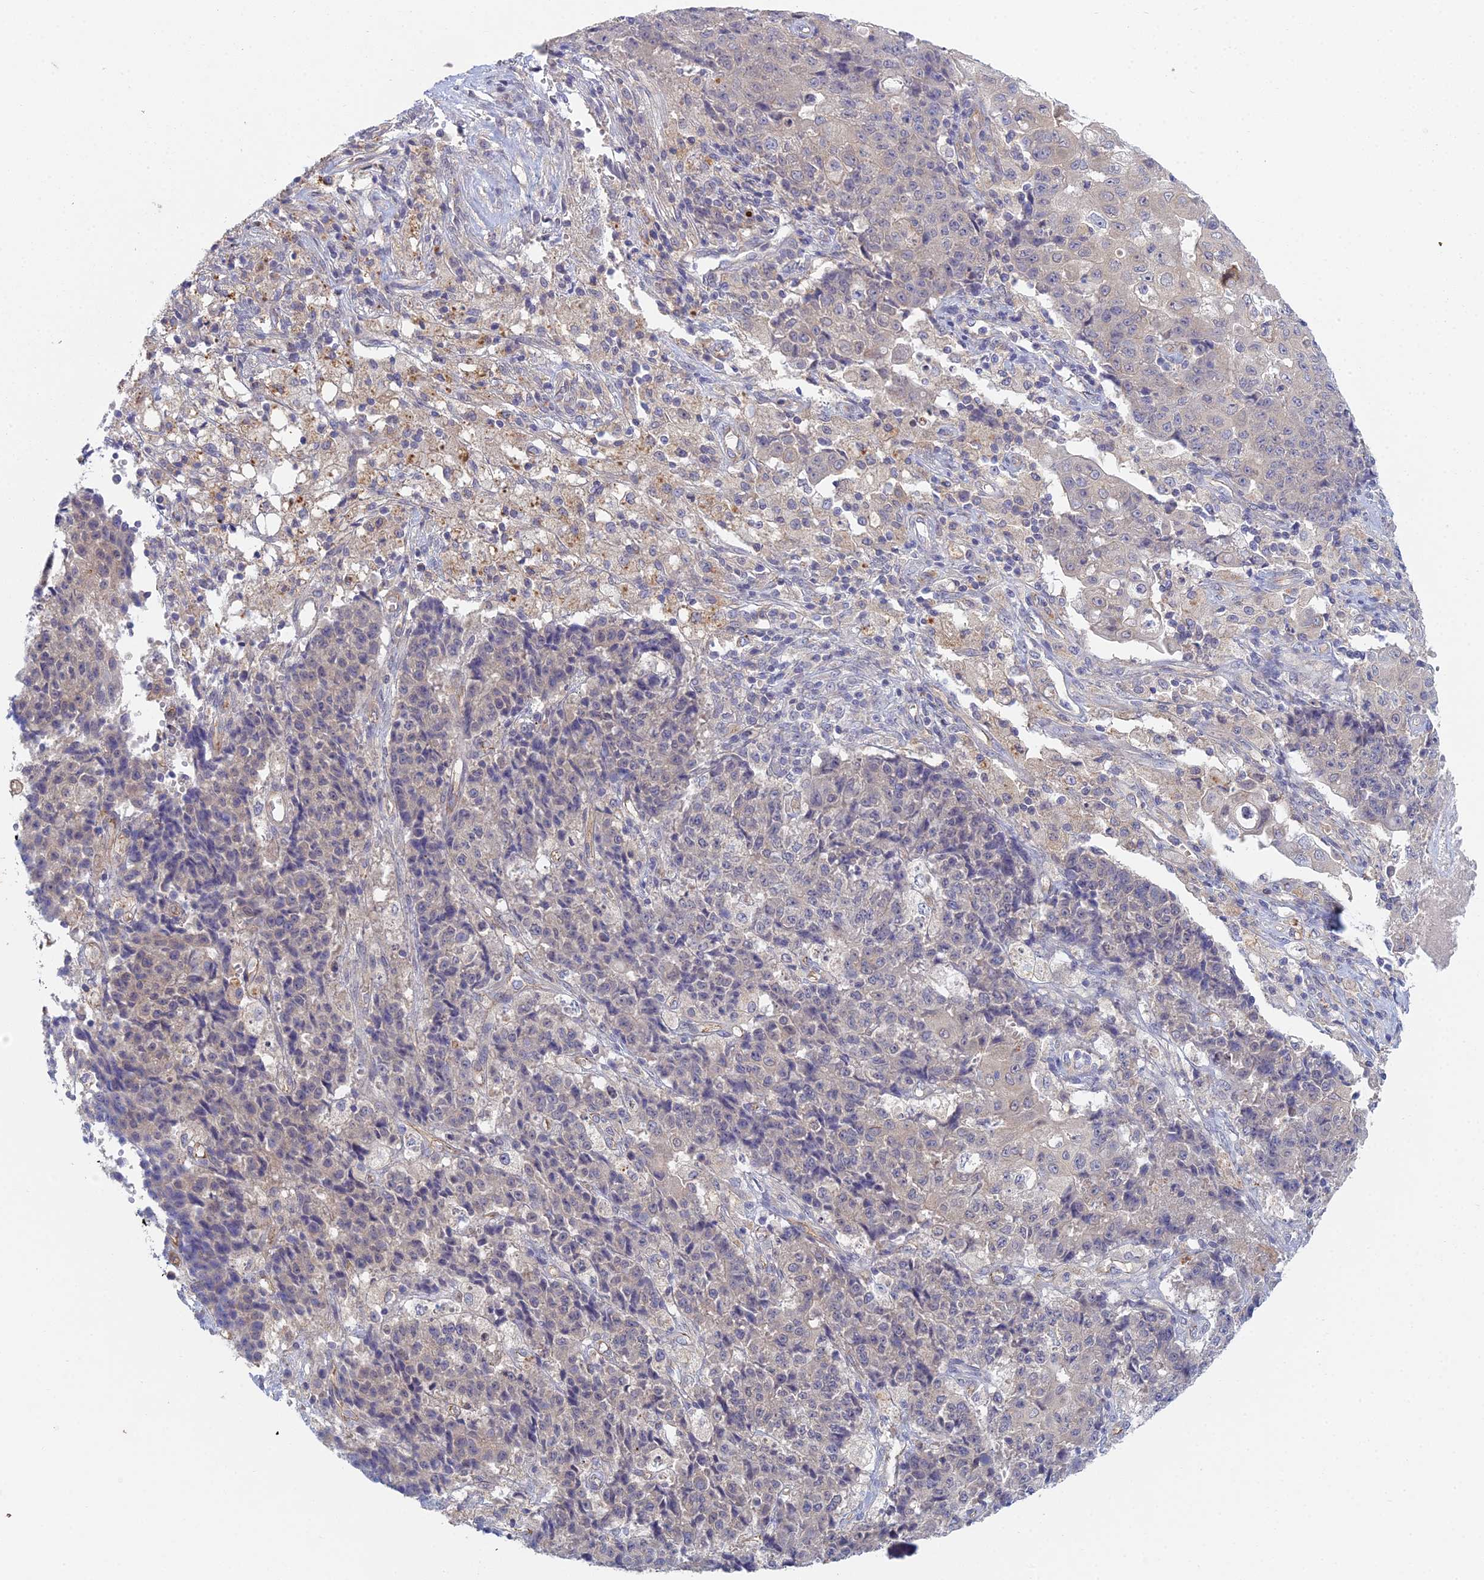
{"staining": {"intensity": "negative", "quantity": "none", "location": "none"}, "tissue": "ovarian cancer", "cell_type": "Tumor cells", "image_type": "cancer", "snomed": [{"axis": "morphology", "description": "Carcinoma, endometroid"}, {"axis": "topography", "description": "Ovary"}], "caption": "Ovarian cancer was stained to show a protein in brown. There is no significant staining in tumor cells. (DAB (3,3'-diaminobenzidine) IHC visualized using brightfield microscopy, high magnification).", "gene": "METTL26", "patient": {"sex": "female", "age": 42}}